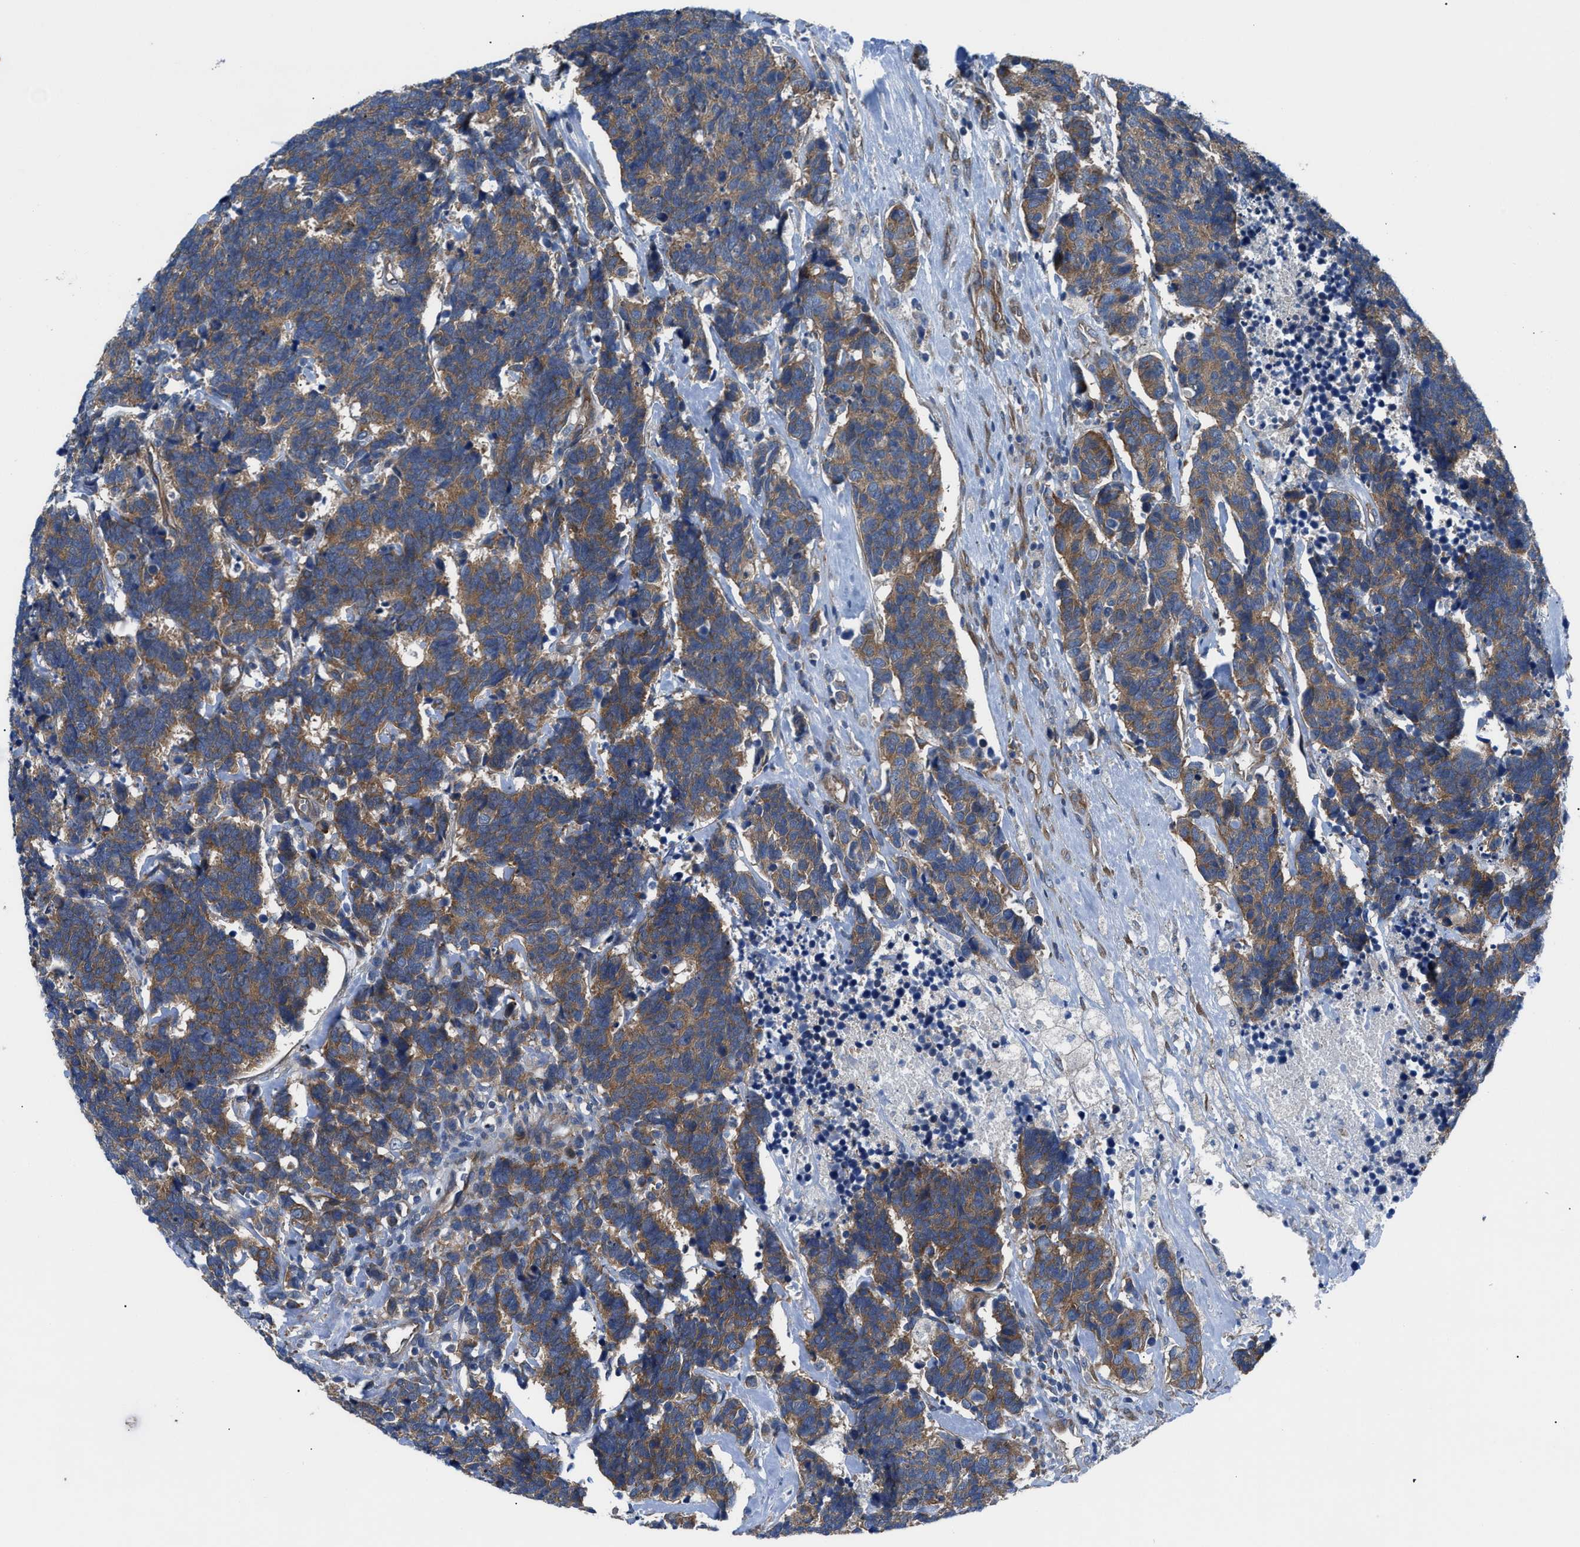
{"staining": {"intensity": "strong", "quantity": ">75%", "location": "cytoplasmic/membranous"}, "tissue": "carcinoid", "cell_type": "Tumor cells", "image_type": "cancer", "snomed": [{"axis": "morphology", "description": "Carcinoma, NOS"}, {"axis": "morphology", "description": "Carcinoid, malignant, NOS"}, {"axis": "topography", "description": "Urinary bladder"}], "caption": "DAB (3,3'-diaminobenzidine) immunohistochemical staining of human carcinoma demonstrates strong cytoplasmic/membranous protein positivity in about >75% of tumor cells. Ihc stains the protein in brown and the nuclei are stained blue.", "gene": "TRIP4", "patient": {"sex": "male", "age": 57}}